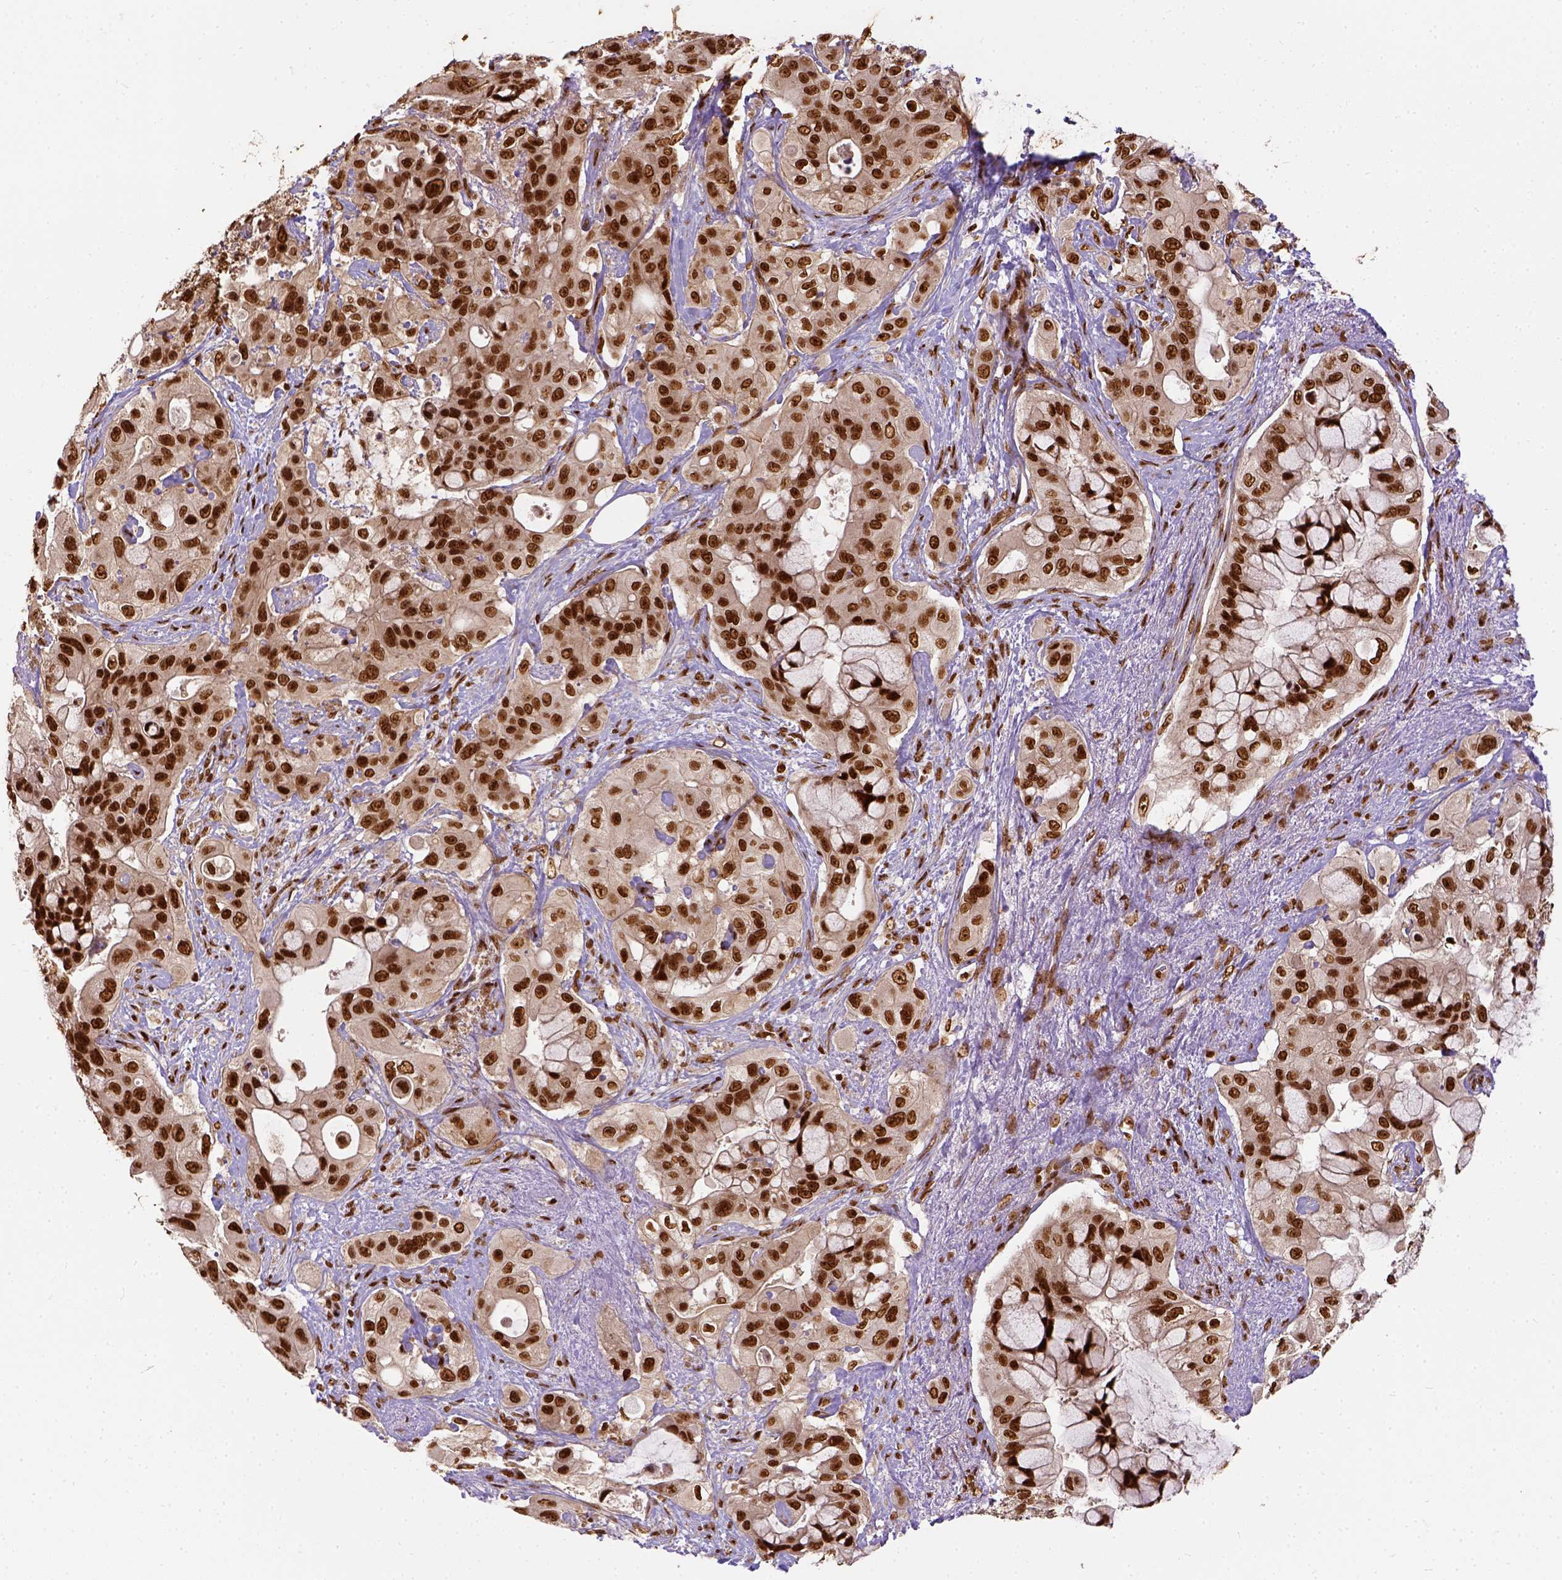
{"staining": {"intensity": "strong", "quantity": ">75%", "location": "nuclear"}, "tissue": "pancreatic cancer", "cell_type": "Tumor cells", "image_type": "cancer", "snomed": [{"axis": "morphology", "description": "Adenocarcinoma, NOS"}, {"axis": "topography", "description": "Pancreas"}], "caption": "Immunohistochemical staining of adenocarcinoma (pancreatic) demonstrates strong nuclear protein expression in approximately >75% of tumor cells.", "gene": "NACC1", "patient": {"sex": "male", "age": 71}}